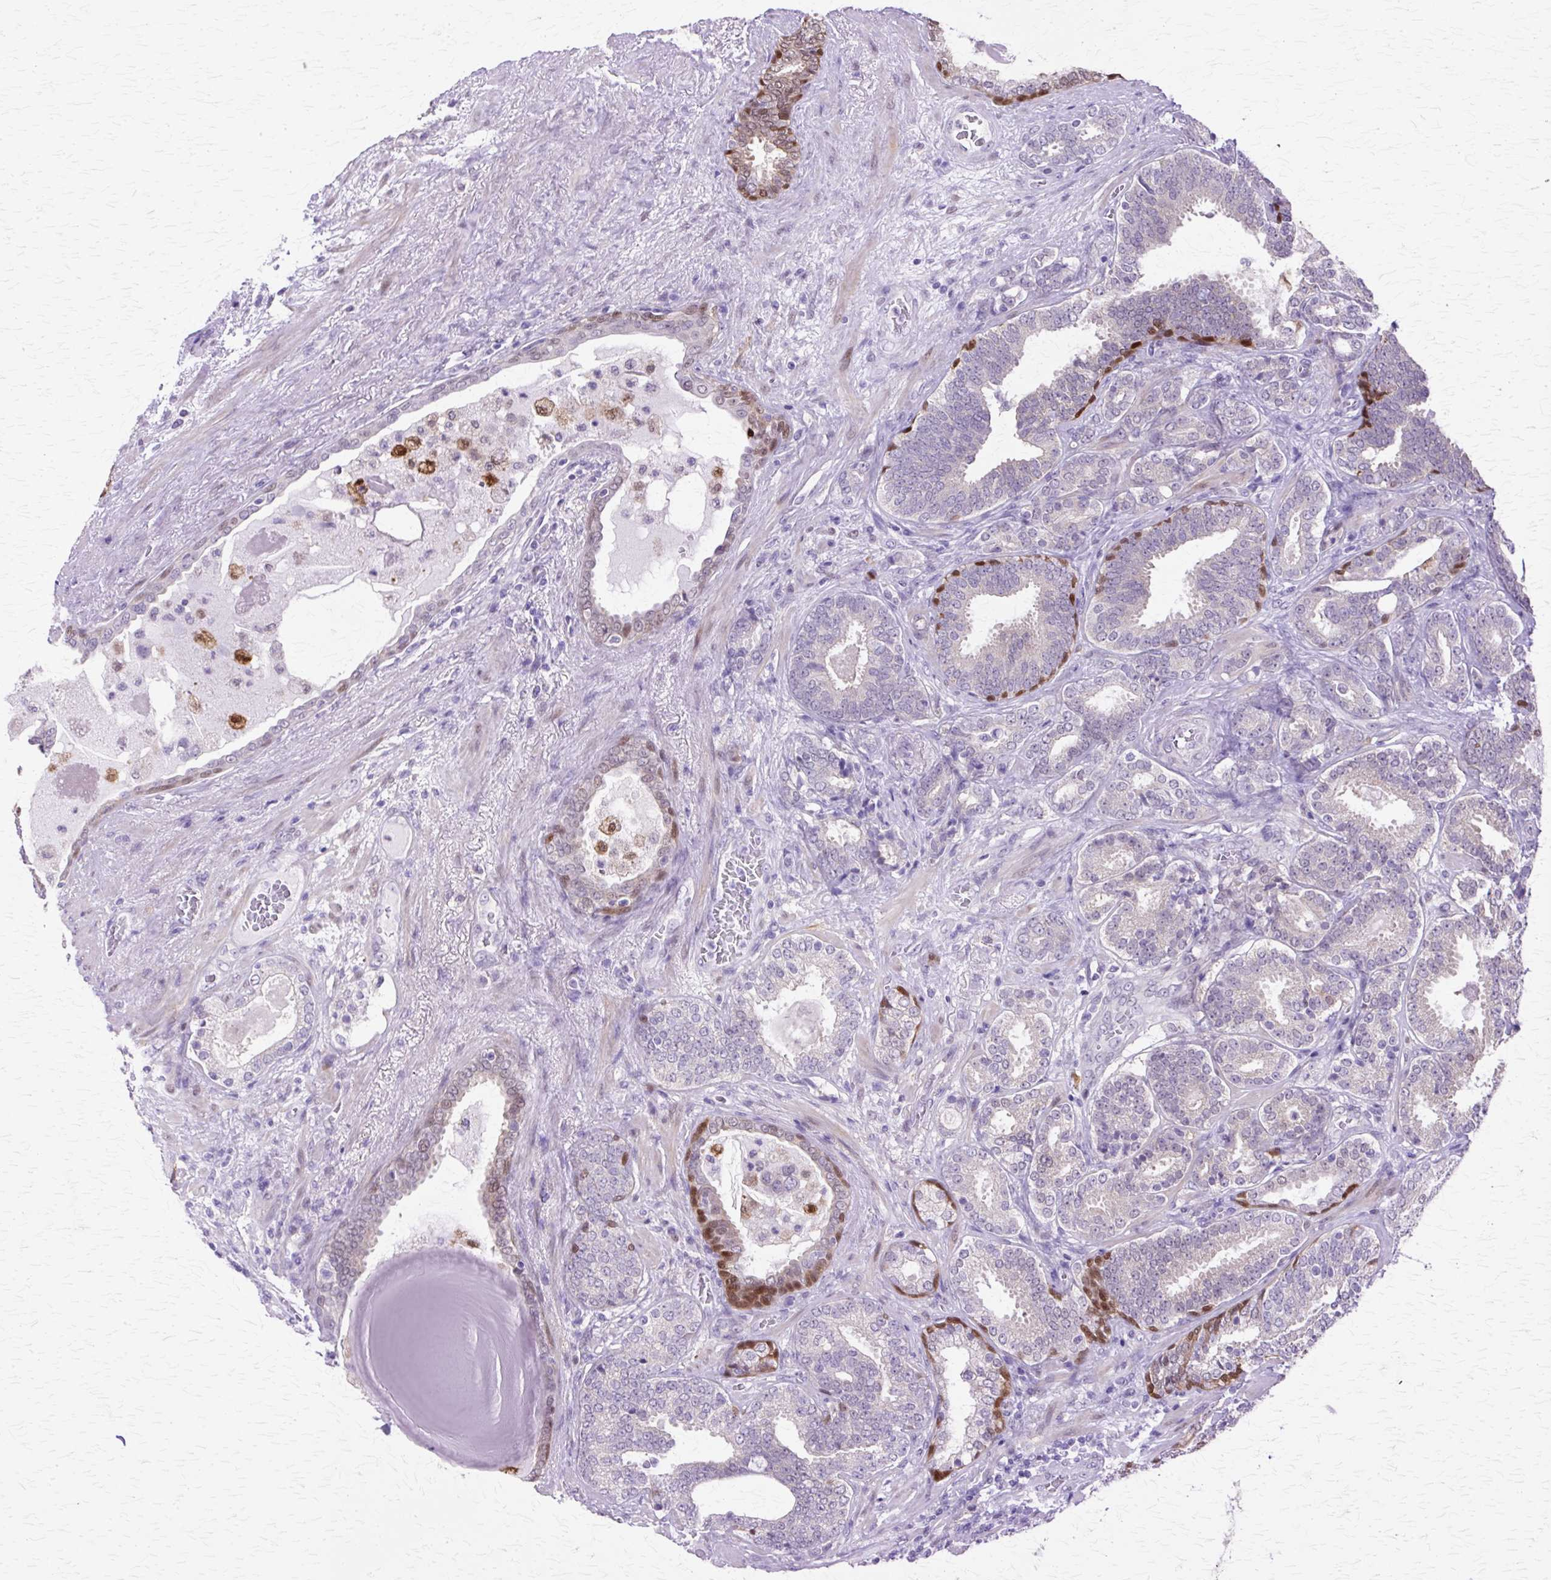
{"staining": {"intensity": "negative", "quantity": "none", "location": "none"}, "tissue": "prostate cancer", "cell_type": "Tumor cells", "image_type": "cancer", "snomed": [{"axis": "morphology", "description": "Adenocarcinoma, High grade"}, {"axis": "topography", "description": "Prostate"}], "caption": "The IHC histopathology image has no significant positivity in tumor cells of prostate cancer (high-grade adenocarcinoma) tissue.", "gene": "HSPA8", "patient": {"sex": "male", "age": 65}}